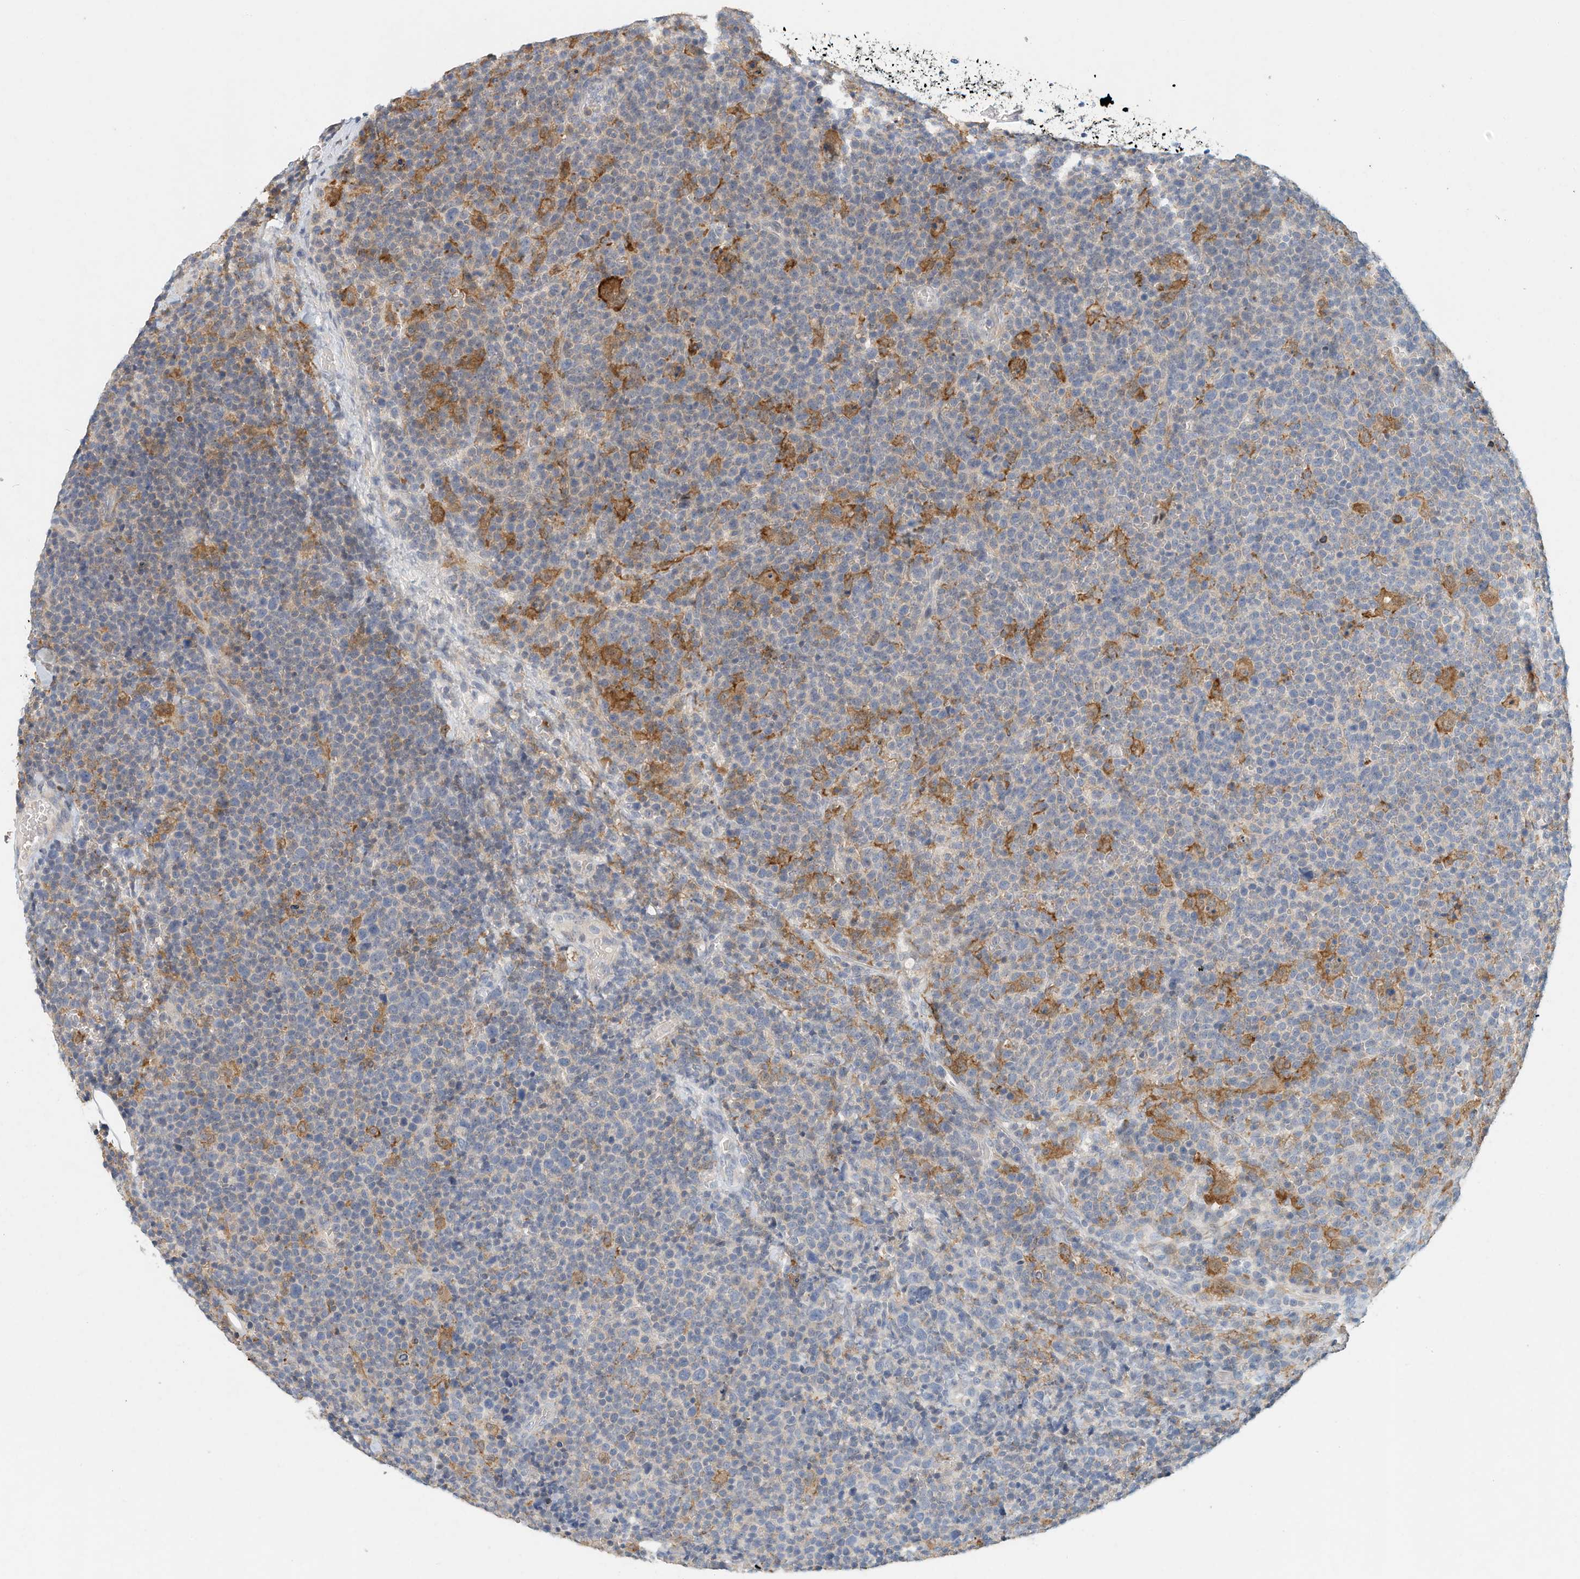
{"staining": {"intensity": "negative", "quantity": "none", "location": "none"}, "tissue": "lymphoma", "cell_type": "Tumor cells", "image_type": "cancer", "snomed": [{"axis": "morphology", "description": "Malignant lymphoma, non-Hodgkin's type, High grade"}, {"axis": "topography", "description": "Lymph node"}], "caption": "IHC photomicrograph of high-grade malignant lymphoma, non-Hodgkin's type stained for a protein (brown), which demonstrates no positivity in tumor cells. (Brightfield microscopy of DAB IHC at high magnification).", "gene": "MICAL1", "patient": {"sex": "male", "age": 61}}